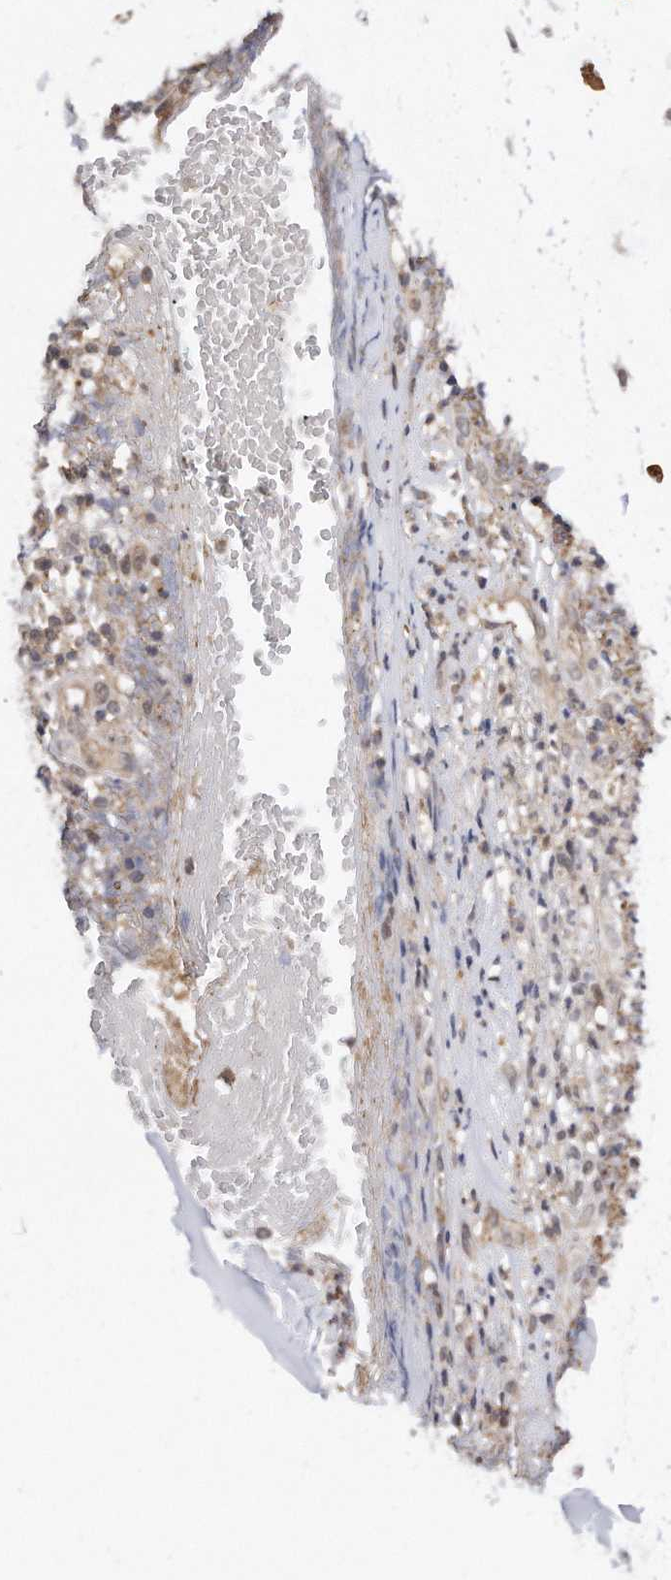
{"staining": {"intensity": "weak", "quantity": ">75%", "location": "cytoplasmic/membranous"}, "tissue": "adipose tissue", "cell_type": "Adipocytes", "image_type": "normal", "snomed": [{"axis": "morphology", "description": "Normal tissue, NOS"}, {"axis": "morphology", "description": "Basal cell carcinoma"}, {"axis": "topography", "description": "Cartilage tissue"}, {"axis": "topography", "description": "Nasopharynx"}, {"axis": "topography", "description": "Oral tissue"}], "caption": "Immunohistochemistry (IHC) (DAB) staining of benign human adipose tissue displays weak cytoplasmic/membranous protein expression in approximately >75% of adipocytes. (IHC, brightfield microscopy, high magnification).", "gene": "TCP1", "patient": {"sex": "female", "age": 77}}